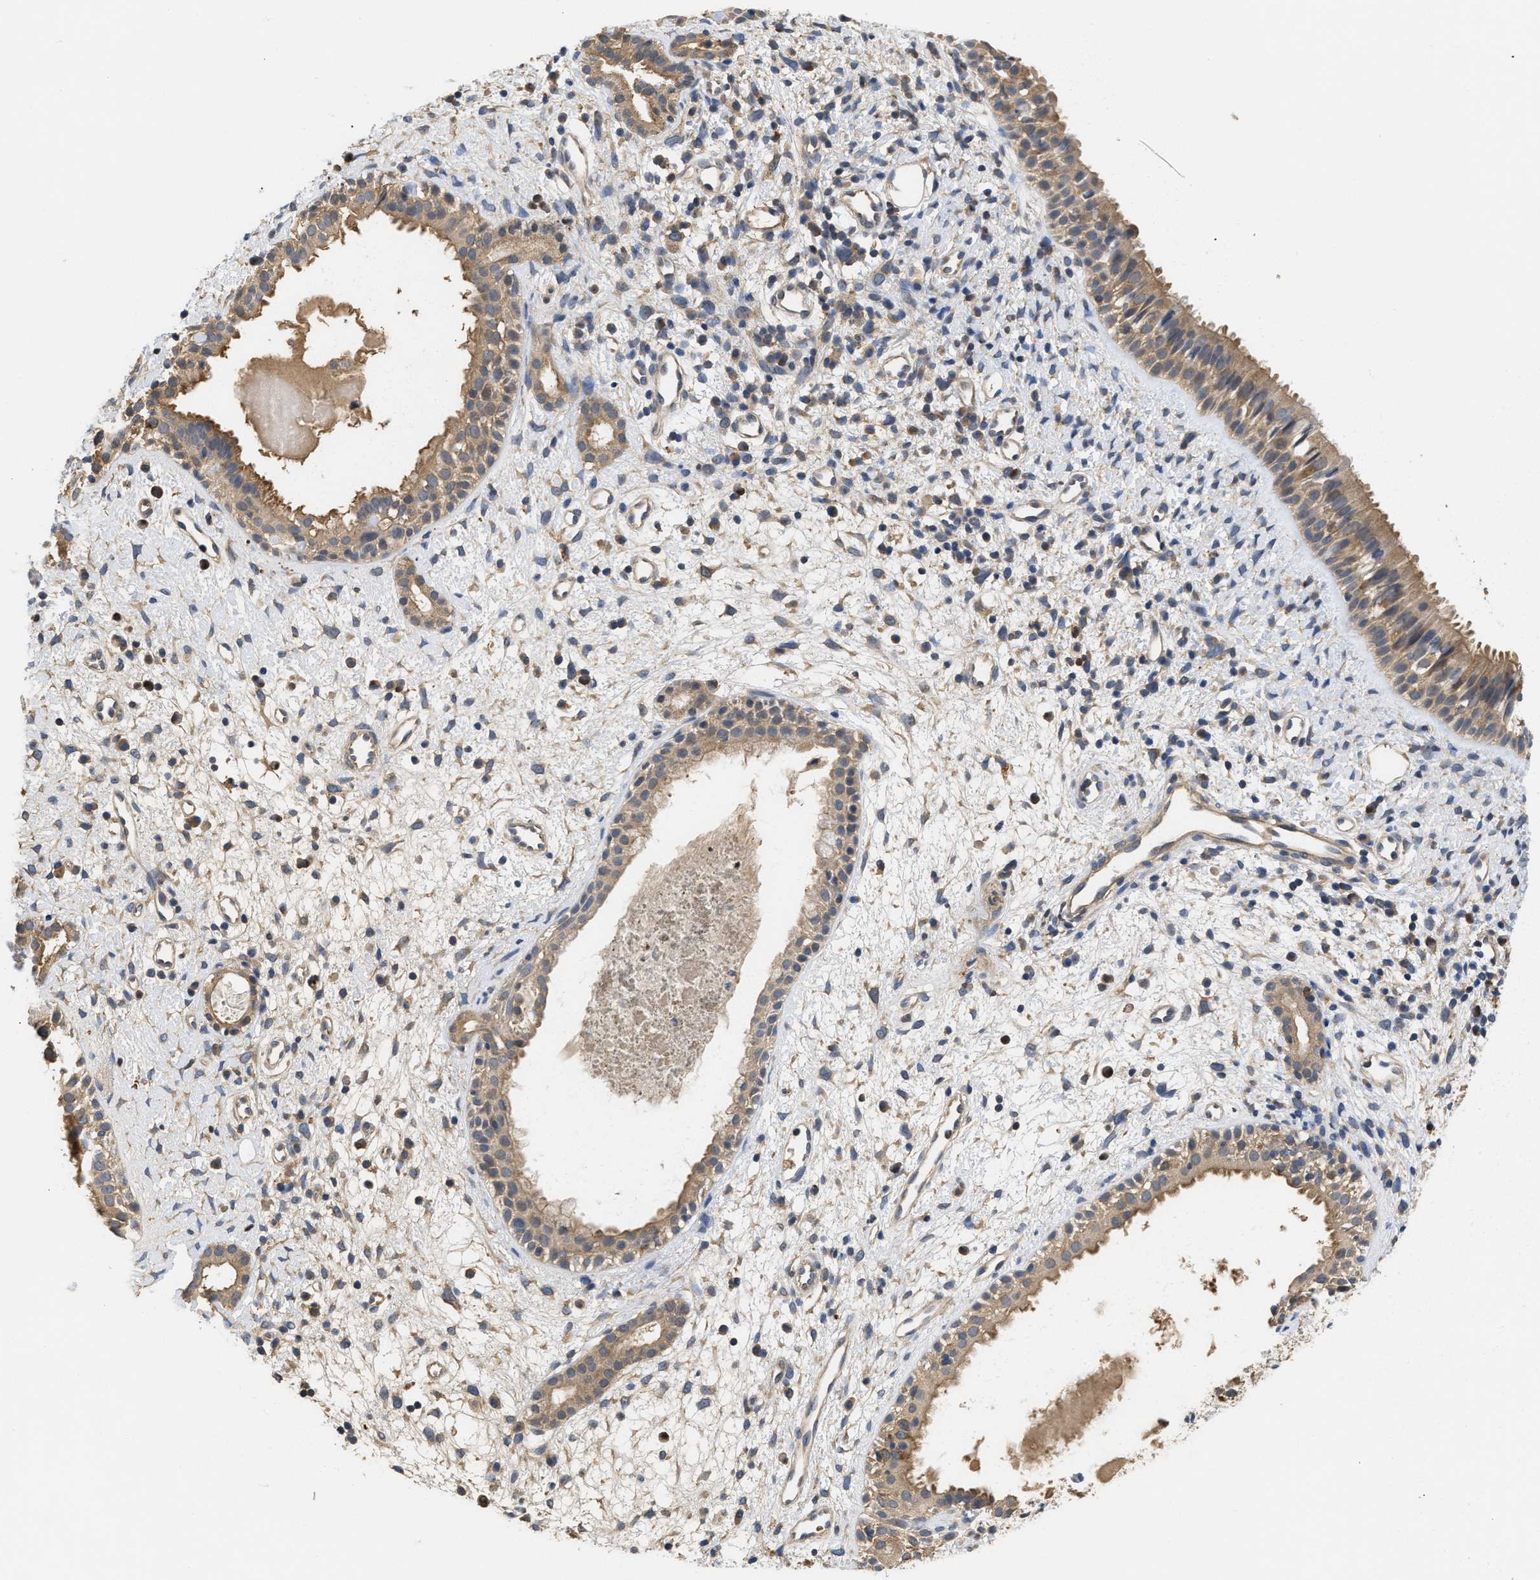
{"staining": {"intensity": "weak", "quantity": ">75%", "location": "cytoplasmic/membranous"}, "tissue": "nasopharynx", "cell_type": "Respiratory epithelial cells", "image_type": "normal", "snomed": [{"axis": "morphology", "description": "Normal tissue, NOS"}, {"axis": "topography", "description": "Nasopharynx"}], "caption": "Benign nasopharynx was stained to show a protein in brown. There is low levels of weak cytoplasmic/membranous staining in approximately >75% of respiratory epithelial cells. The staining is performed using DAB brown chromogen to label protein expression. The nuclei are counter-stained blue using hematoxylin.", "gene": "RNF216", "patient": {"sex": "male", "age": 22}}